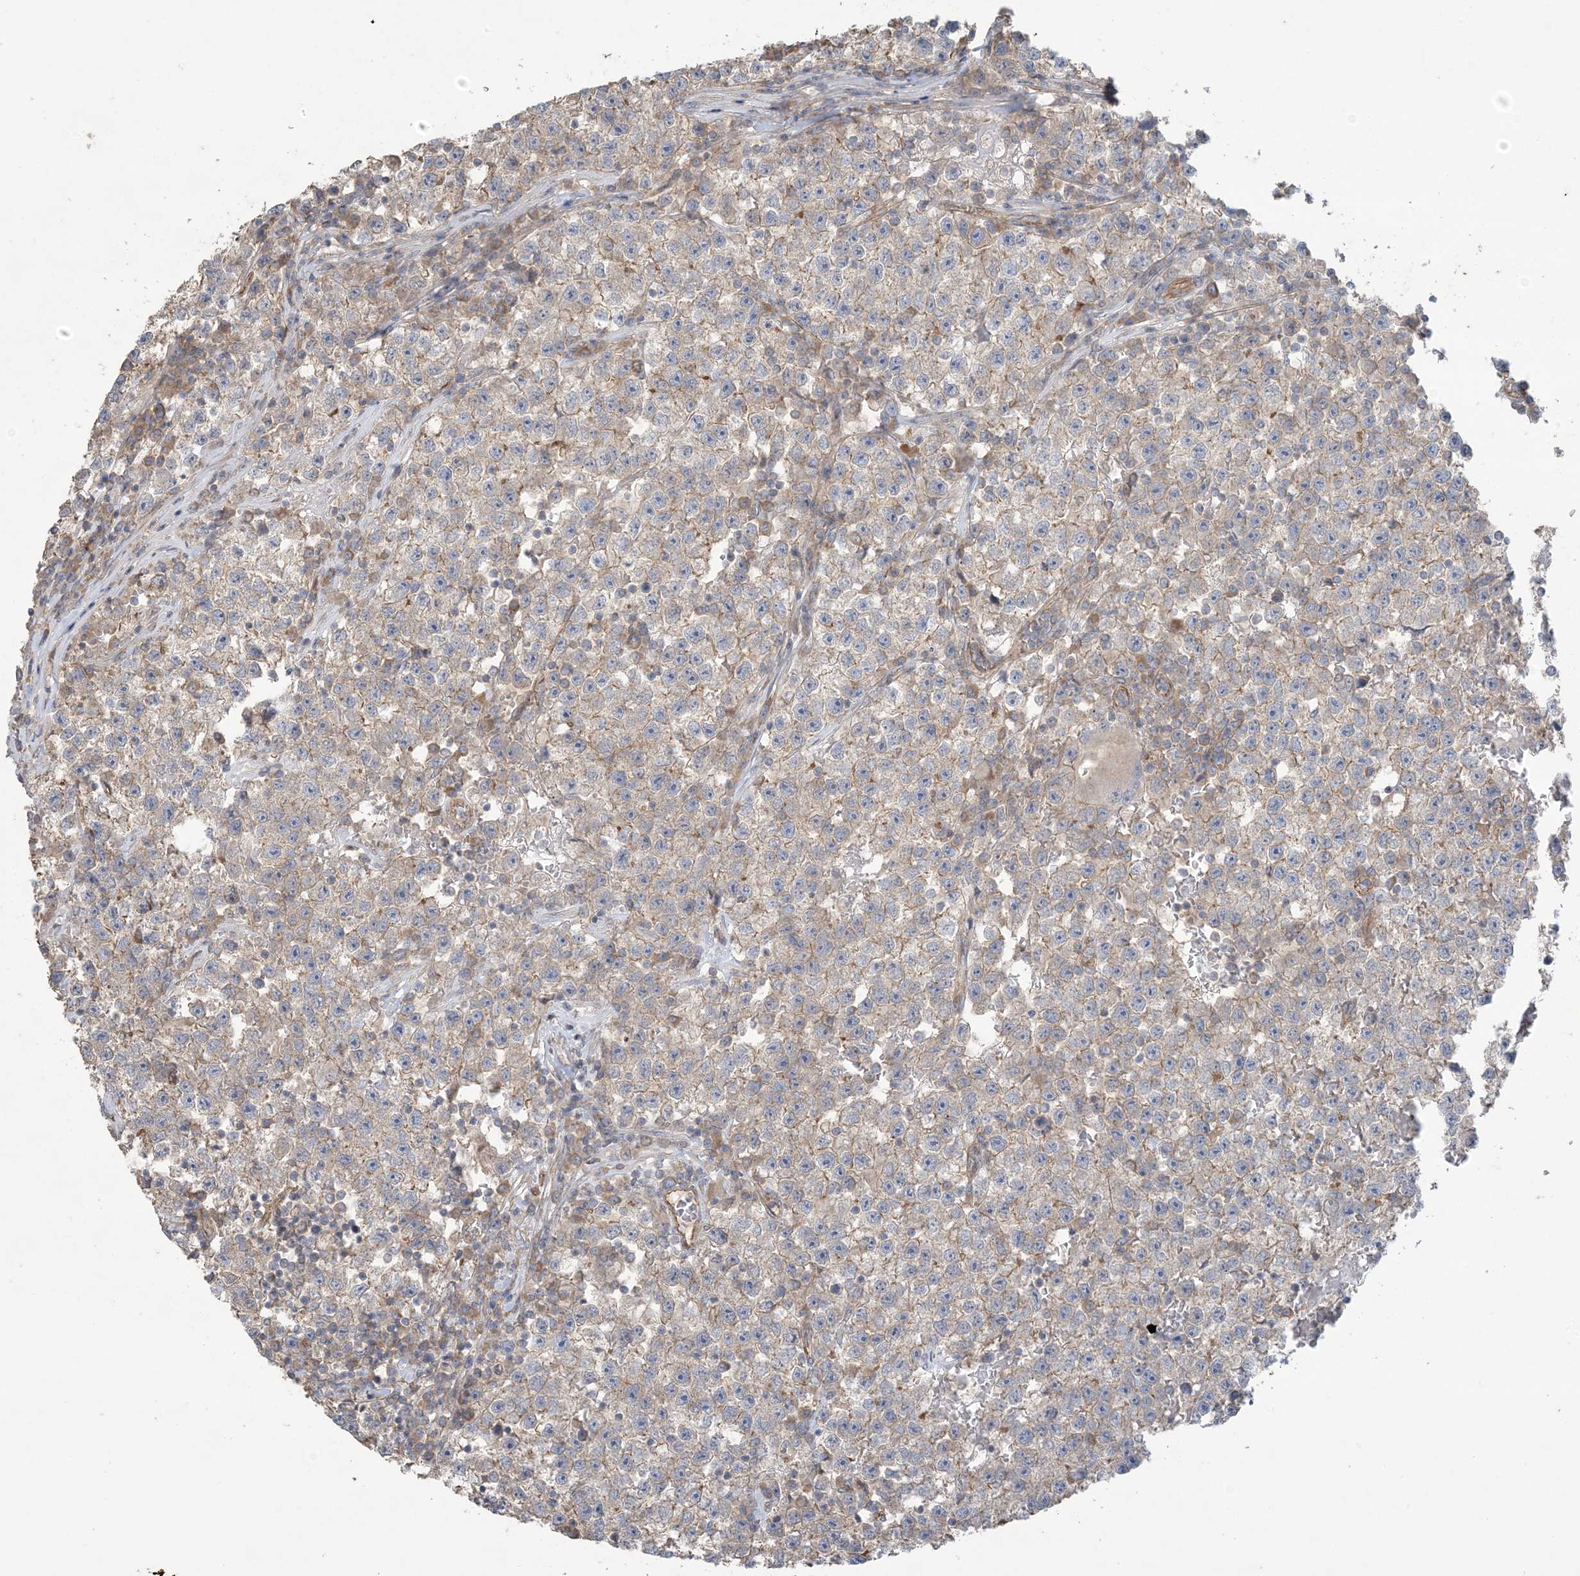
{"staining": {"intensity": "weak", "quantity": "25%-75%", "location": "cytoplasmic/membranous"}, "tissue": "testis cancer", "cell_type": "Tumor cells", "image_type": "cancer", "snomed": [{"axis": "morphology", "description": "Seminoma, NOS"}, {"axis": "topography", "description": "Testis"}], "caption": "Immunohistochemical staining of human testis seminoma displays weak cytoplasmic/membranous protein expression in approximately 25%-75% of tumor cells.", "gene": "CCNY", "patient": {"sex": "male", "age": 22}}